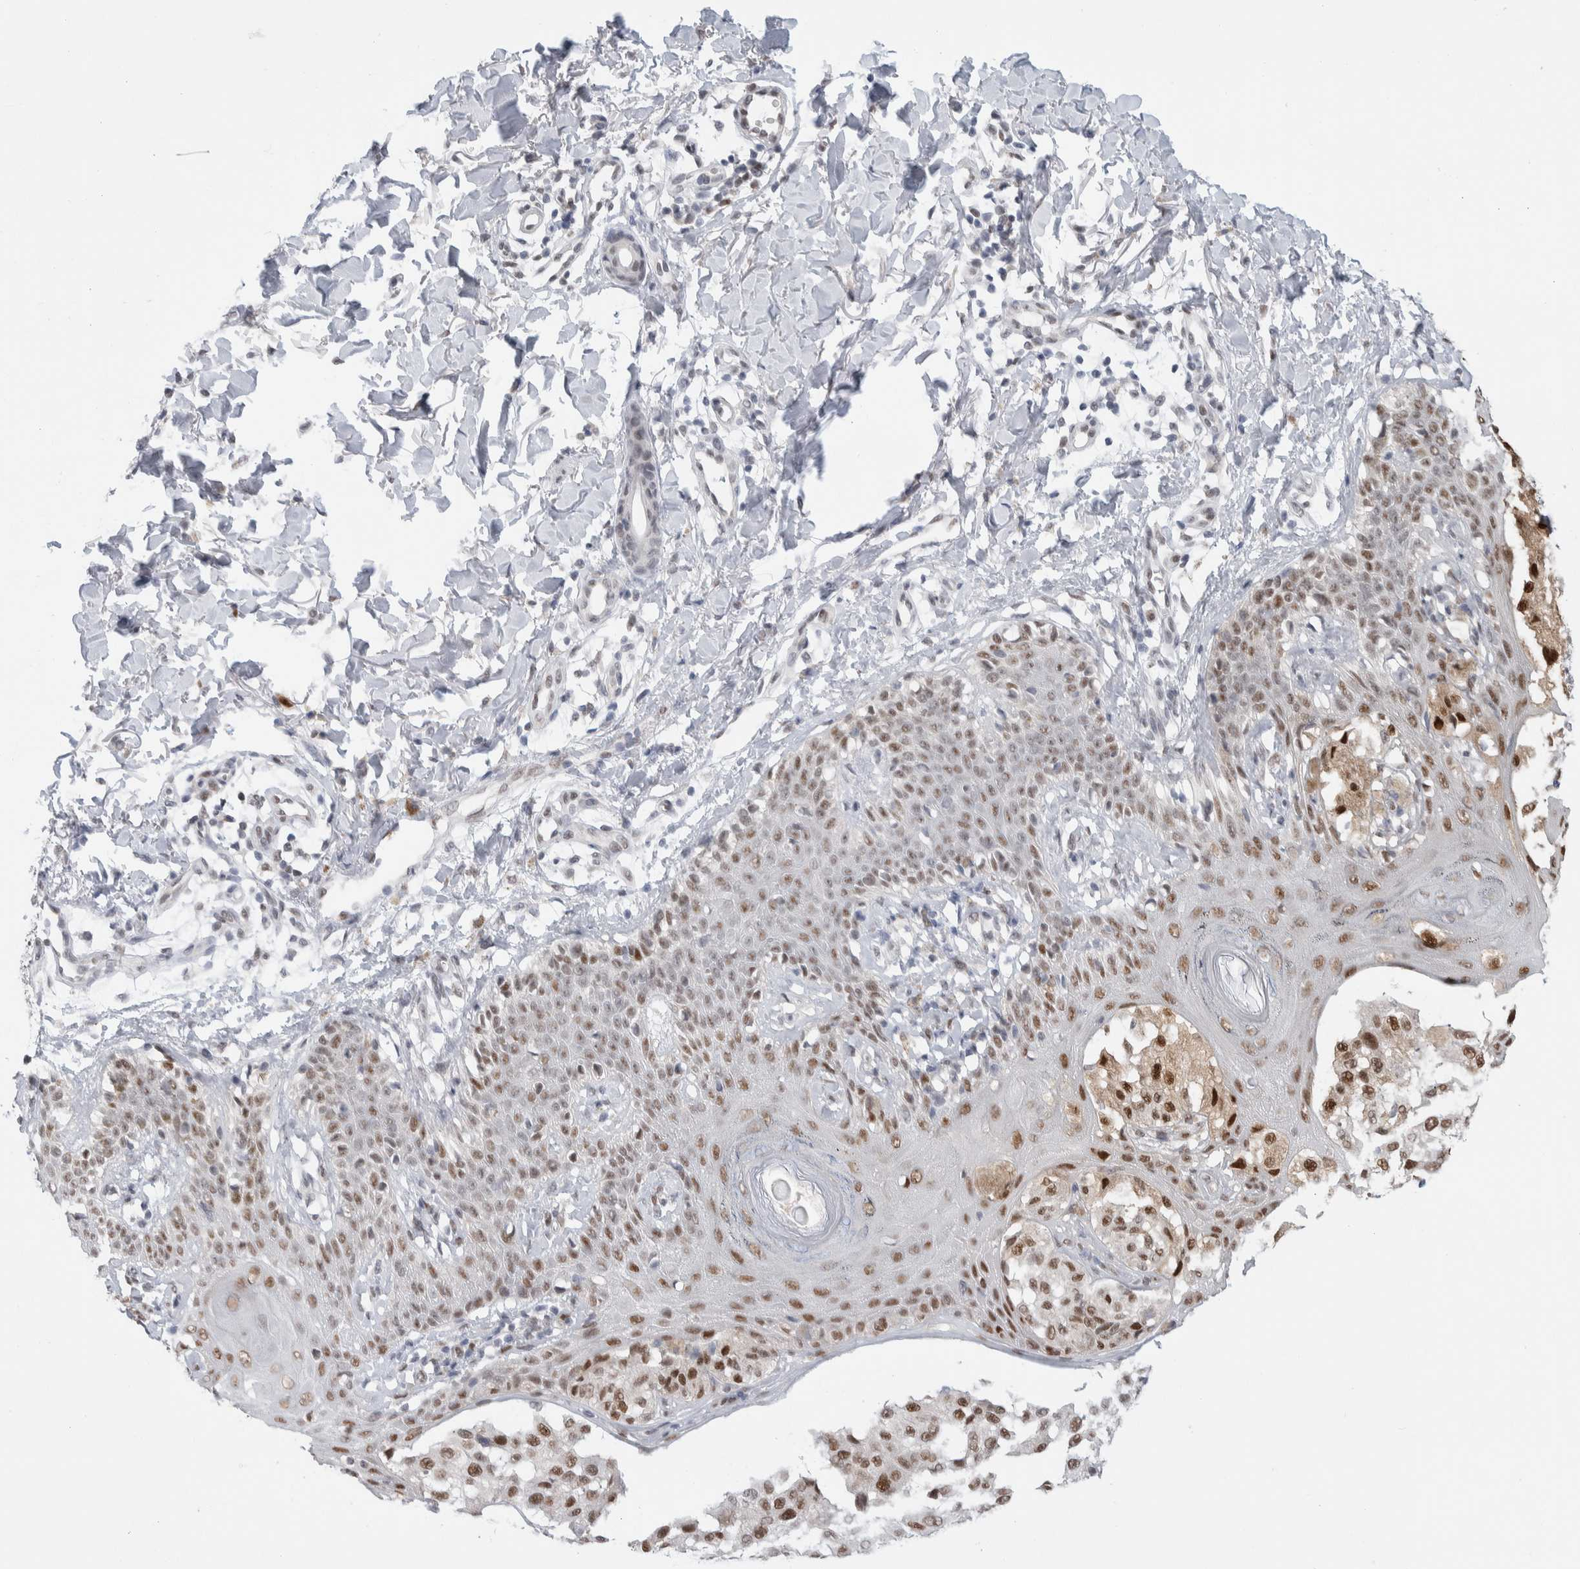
{"staining": {"intensity": "moderate", "quantity": ">75%", "location": "nuclear"}, "tissue": "melanoma", "cell_type": "Tumor cells", "image_type": "cancer", "snomed": [{"axis": "morphology", "description": "Malignant melanoma, NOS"}, {"axis": "topography", "description": "Skin"}], "caption": "Malignant melanoma stained with a protein marker demonstrates moderate staining in tumor cells.", "gene": "PRMT1", "patient": {"sex": "female", "age": 46}}